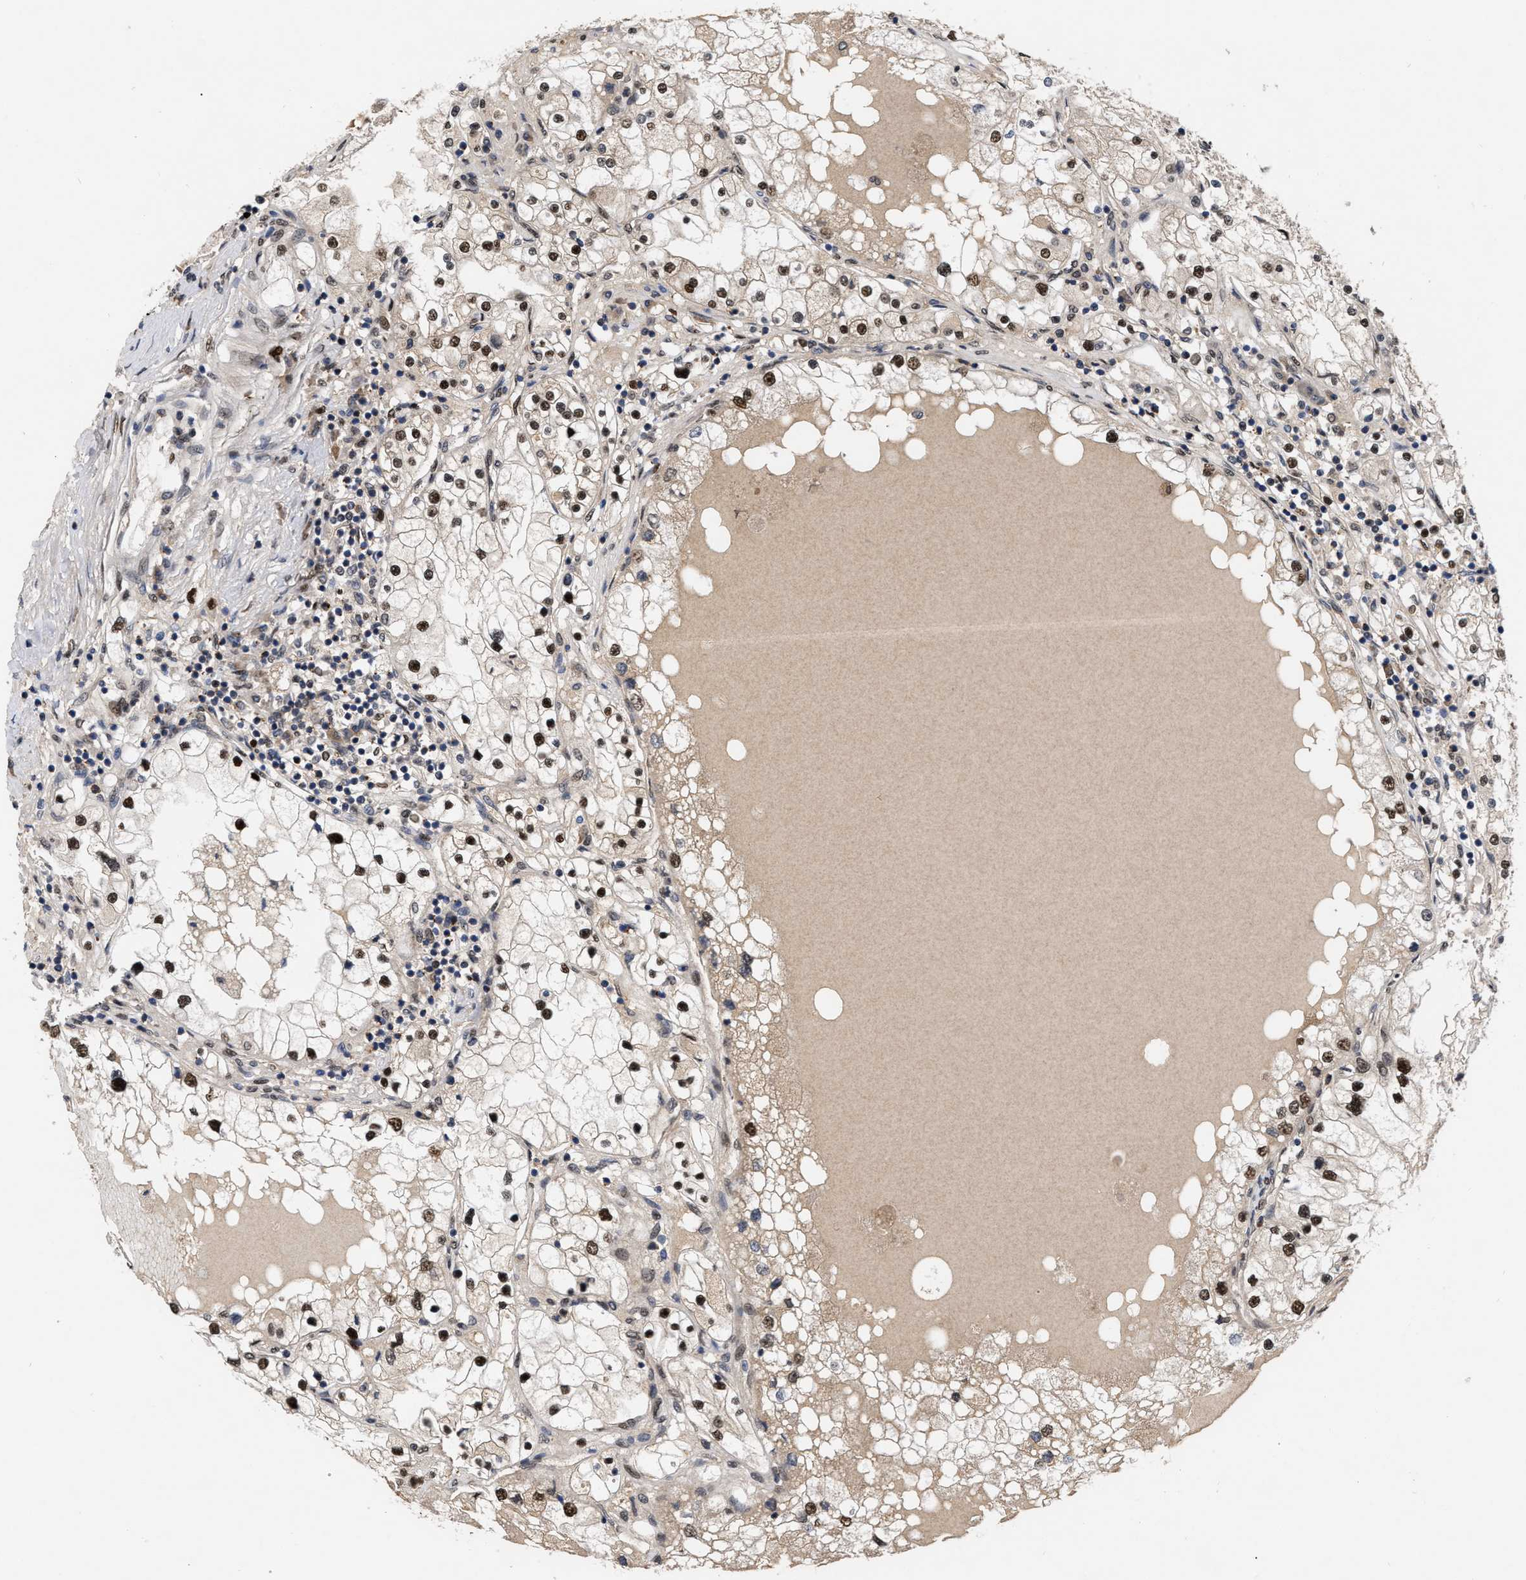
{"staining": {"intensity": "strong", "quantity": ">75%", "location": "cytoplasmic/membranous,nuclear"}, "tissue": "renal cancer", "cell_type": "Tumor cells", "image_type": "cancer", "snomed": [{"axis": "morphology", "description": "Adenocarcinoma, NOS"}, {"axis": "topography", "description": "Kidney"}], "caption": "Protein expression analysis of adenocarcinoma (renal) reveals strong cytoplasmic/membranous and nuclear positivity in about >75% of tumor cells.", "gene": "MDM4", "patient": {"sex": "male", "age": 68}}